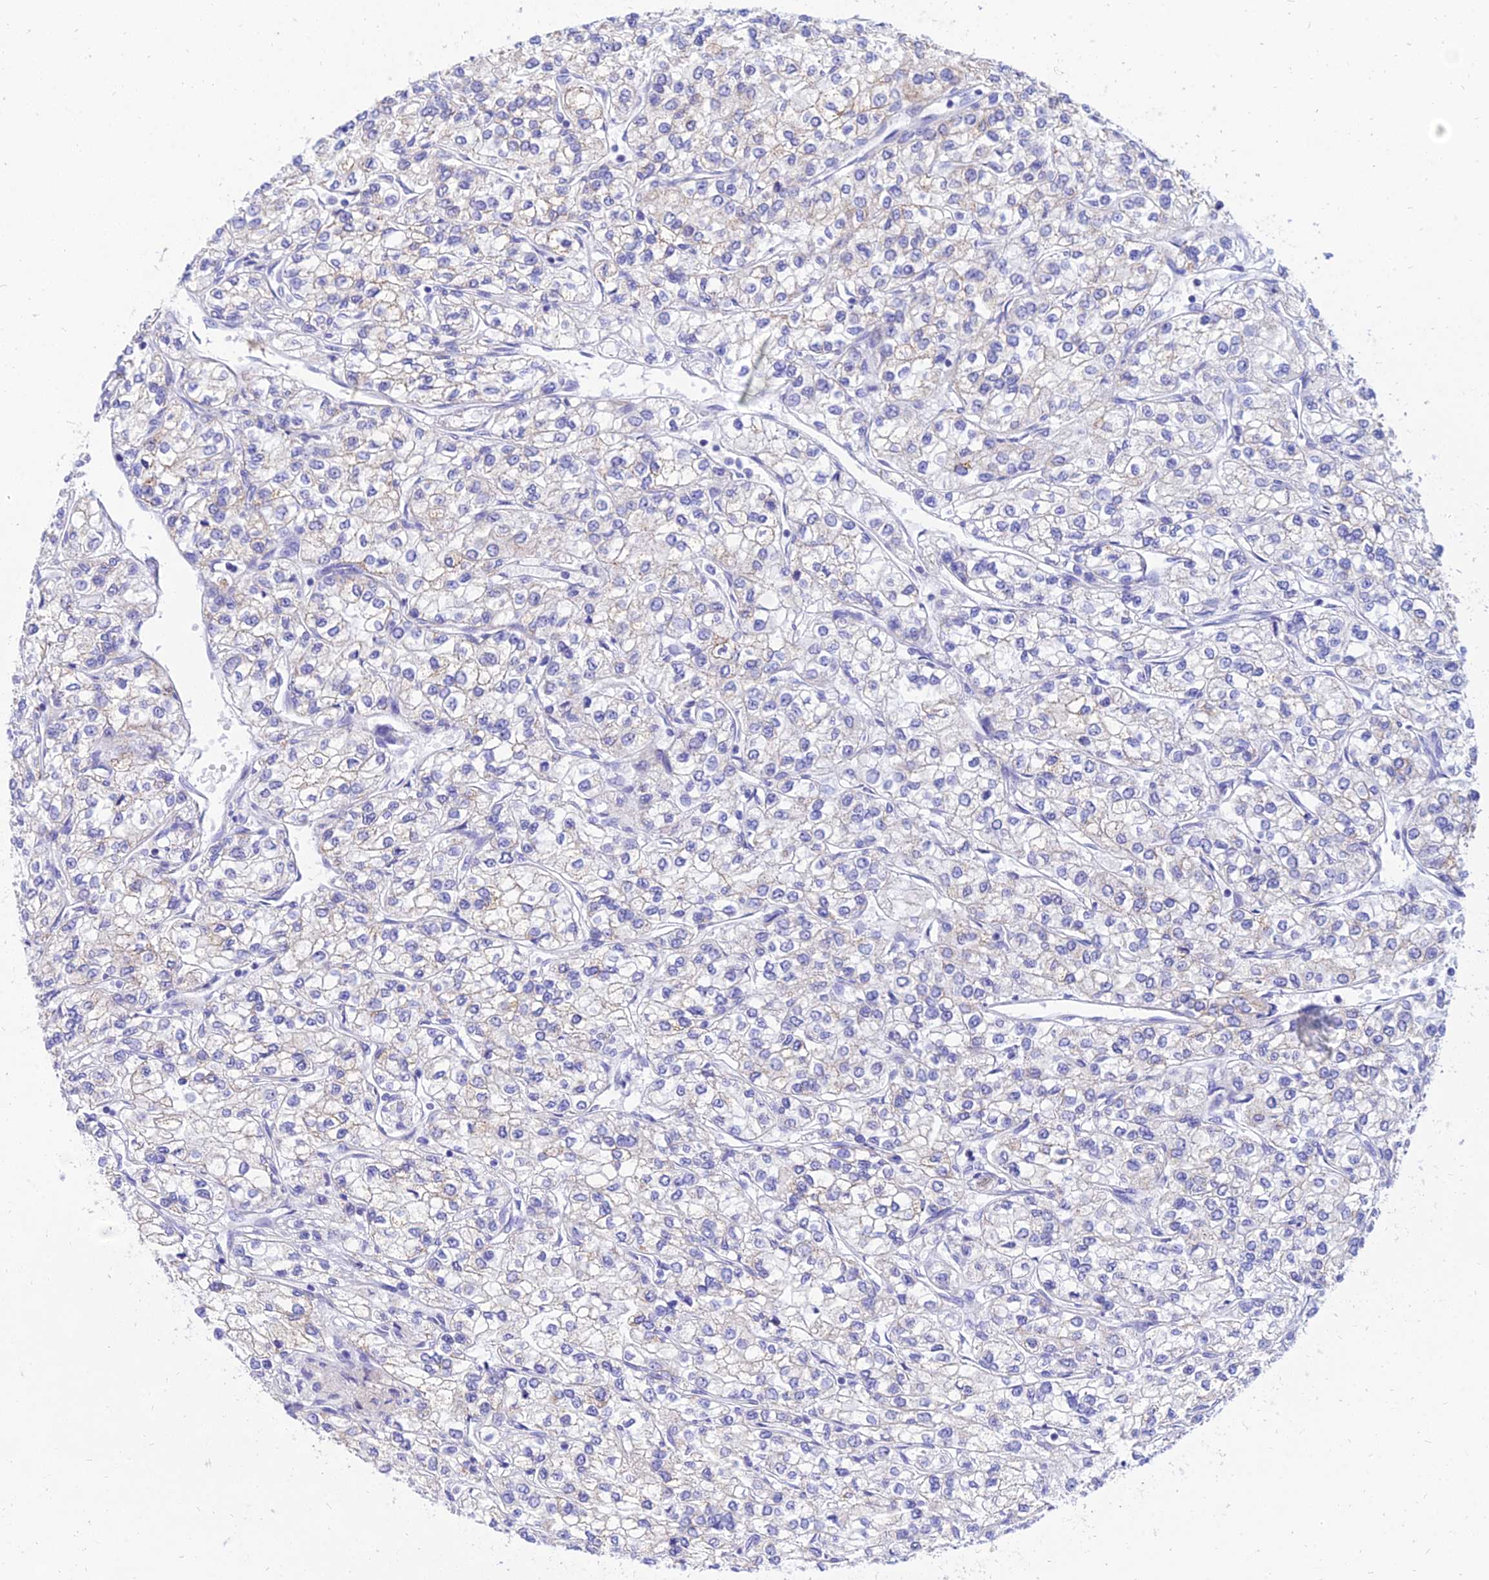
{"staining": {"intensity": "moderate", "quantity": "<25%", "location": "cytoplasmic/membranous"}, "tissue": "renal cancer", "cell_type": "Tumor cells", "image_type": "cancer", "snomed": [{"axis": "morphology", "description": "Adenocarcinoma, NOS"}, {"axis": "topography", "description": "Kidney"}], "caption": "Brown immunohistochemical staining in adenocarcinoma (renal) reveals moderate cytoplasmic/membranous positivity in about <25% of tumor cells.", "gene": "PKN3", "patient": {"sex": "male", "age": 80}}